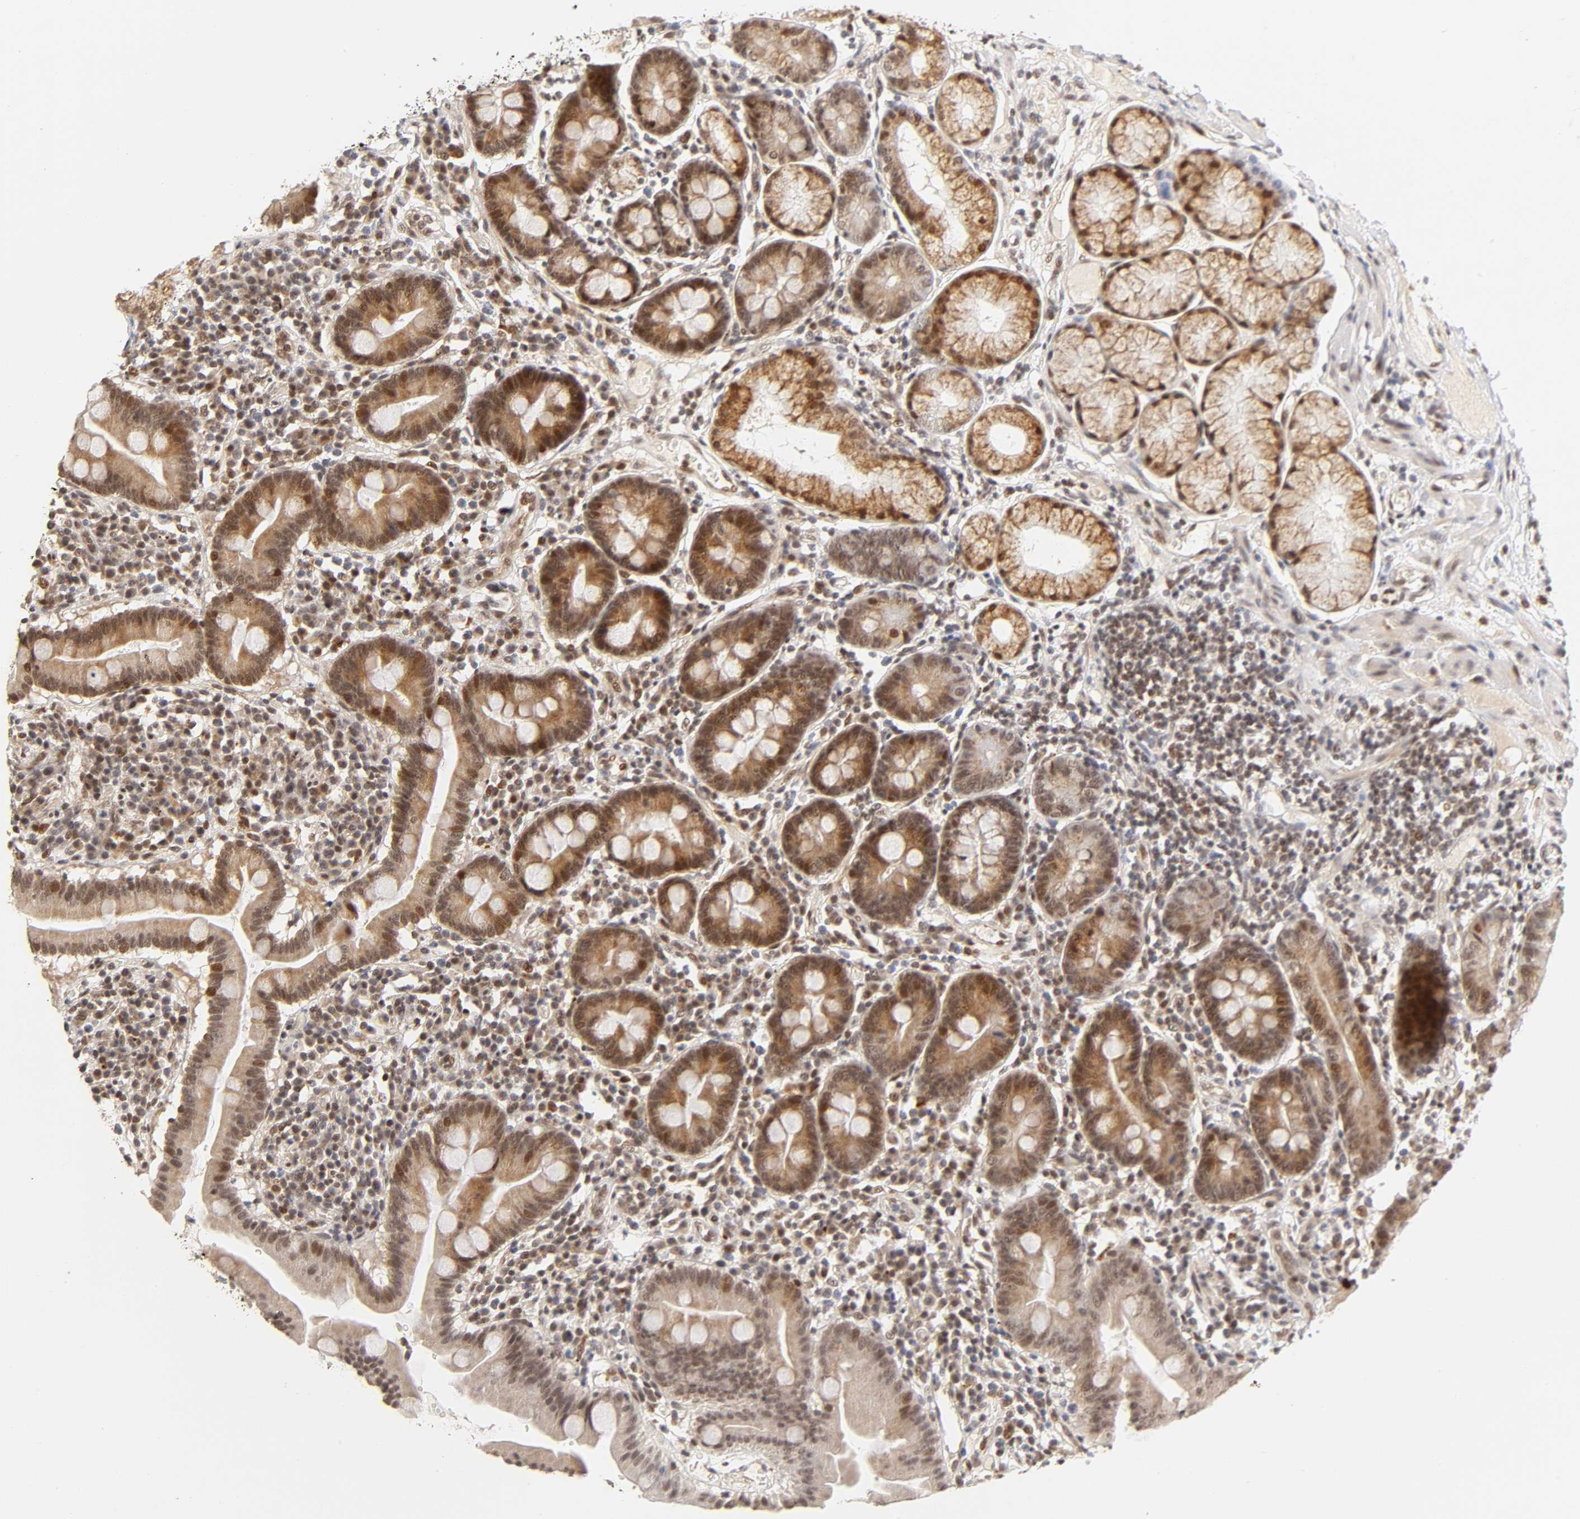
{"staining": {"intensity": "moderate", "quantity": "25%-75%", "location": "cytoplasmic/membranous,nuclear"}, "tissue": "duodenum", "cell_type": "Glandular cells", "image_type": "normal", "snomed": [{"axis": "morphology", "description": "Normal tissue, NOS"}, {"axis": "topography", "description": "Duodenum"}], "caption": "Immunohistochemistry (DAB (3,3'-diaminobenzidine)) staining of unremarkable duodenum demonstrates moderate cytoplasmic/membranous,nuclear protein expression in about 25%-75% of glandular cells.", "gene": "TAF10", "patient": {"sex": "male", "age": 50}}